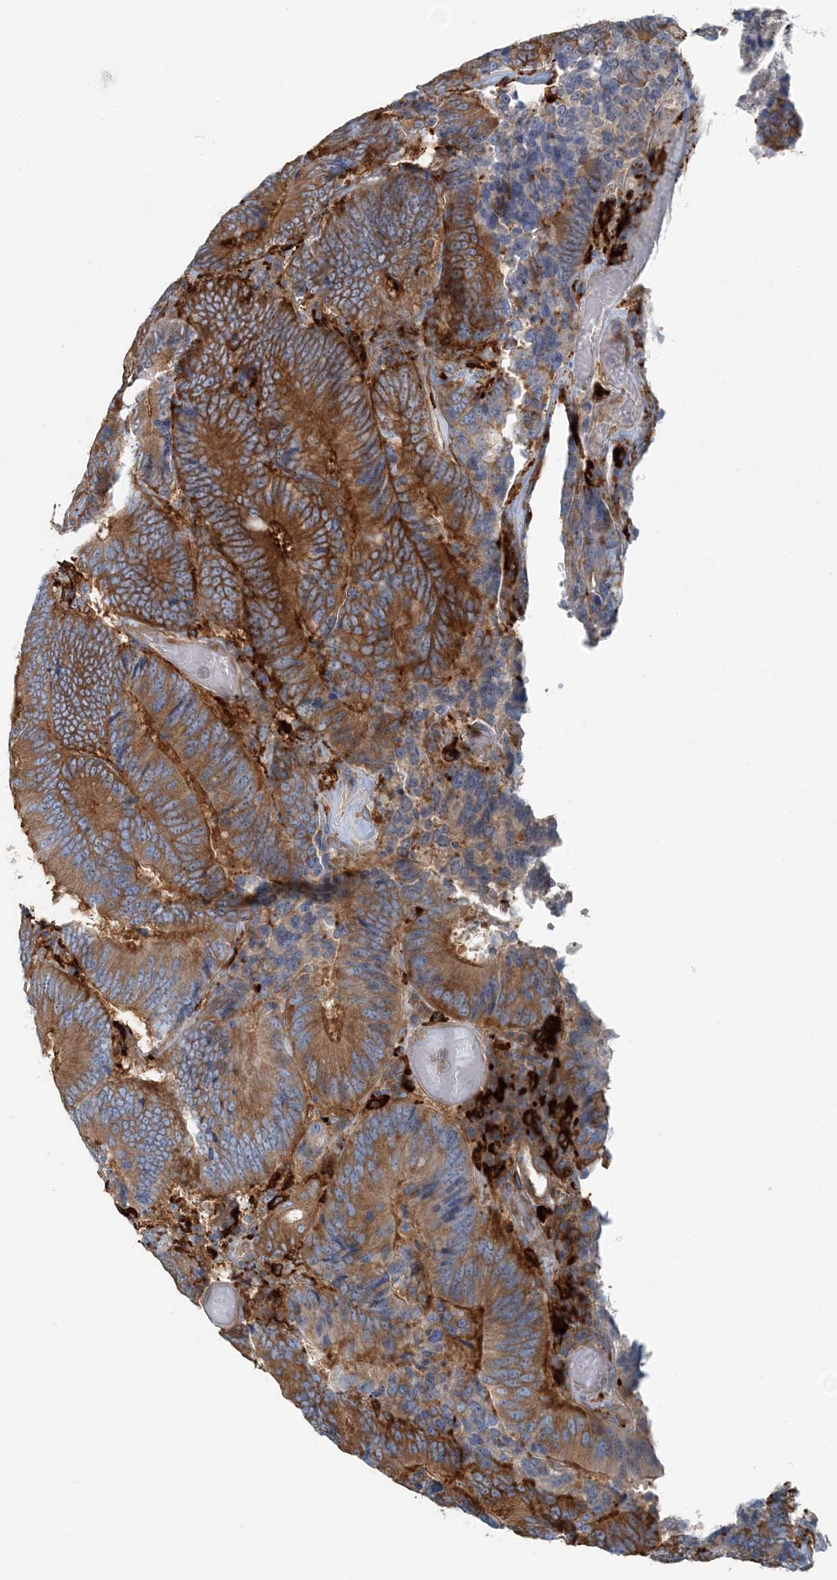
{"staining": {"intensity": "strong", "quantity": ">75%", "location": "cytoplasmic/membranous"}, "tissue": "colorectal cancer", "cell_type": "Tumor cells", "image_type": "cancer", "snomed": [{"axis": "morphology", "description": "Adenocarcinoma, NOS"}, {"axis": "topography", "description": "Colon"}], "caption": "A brown stain labels strong cytoplasmic/membranous expression of a protein in human colorectal adenocarcinoma tumor cells. (DAB = brown stain, brightfield microscopy at high magnification).", "gene": "SNX2", "patient": {"sex": "female", "age": 78}}